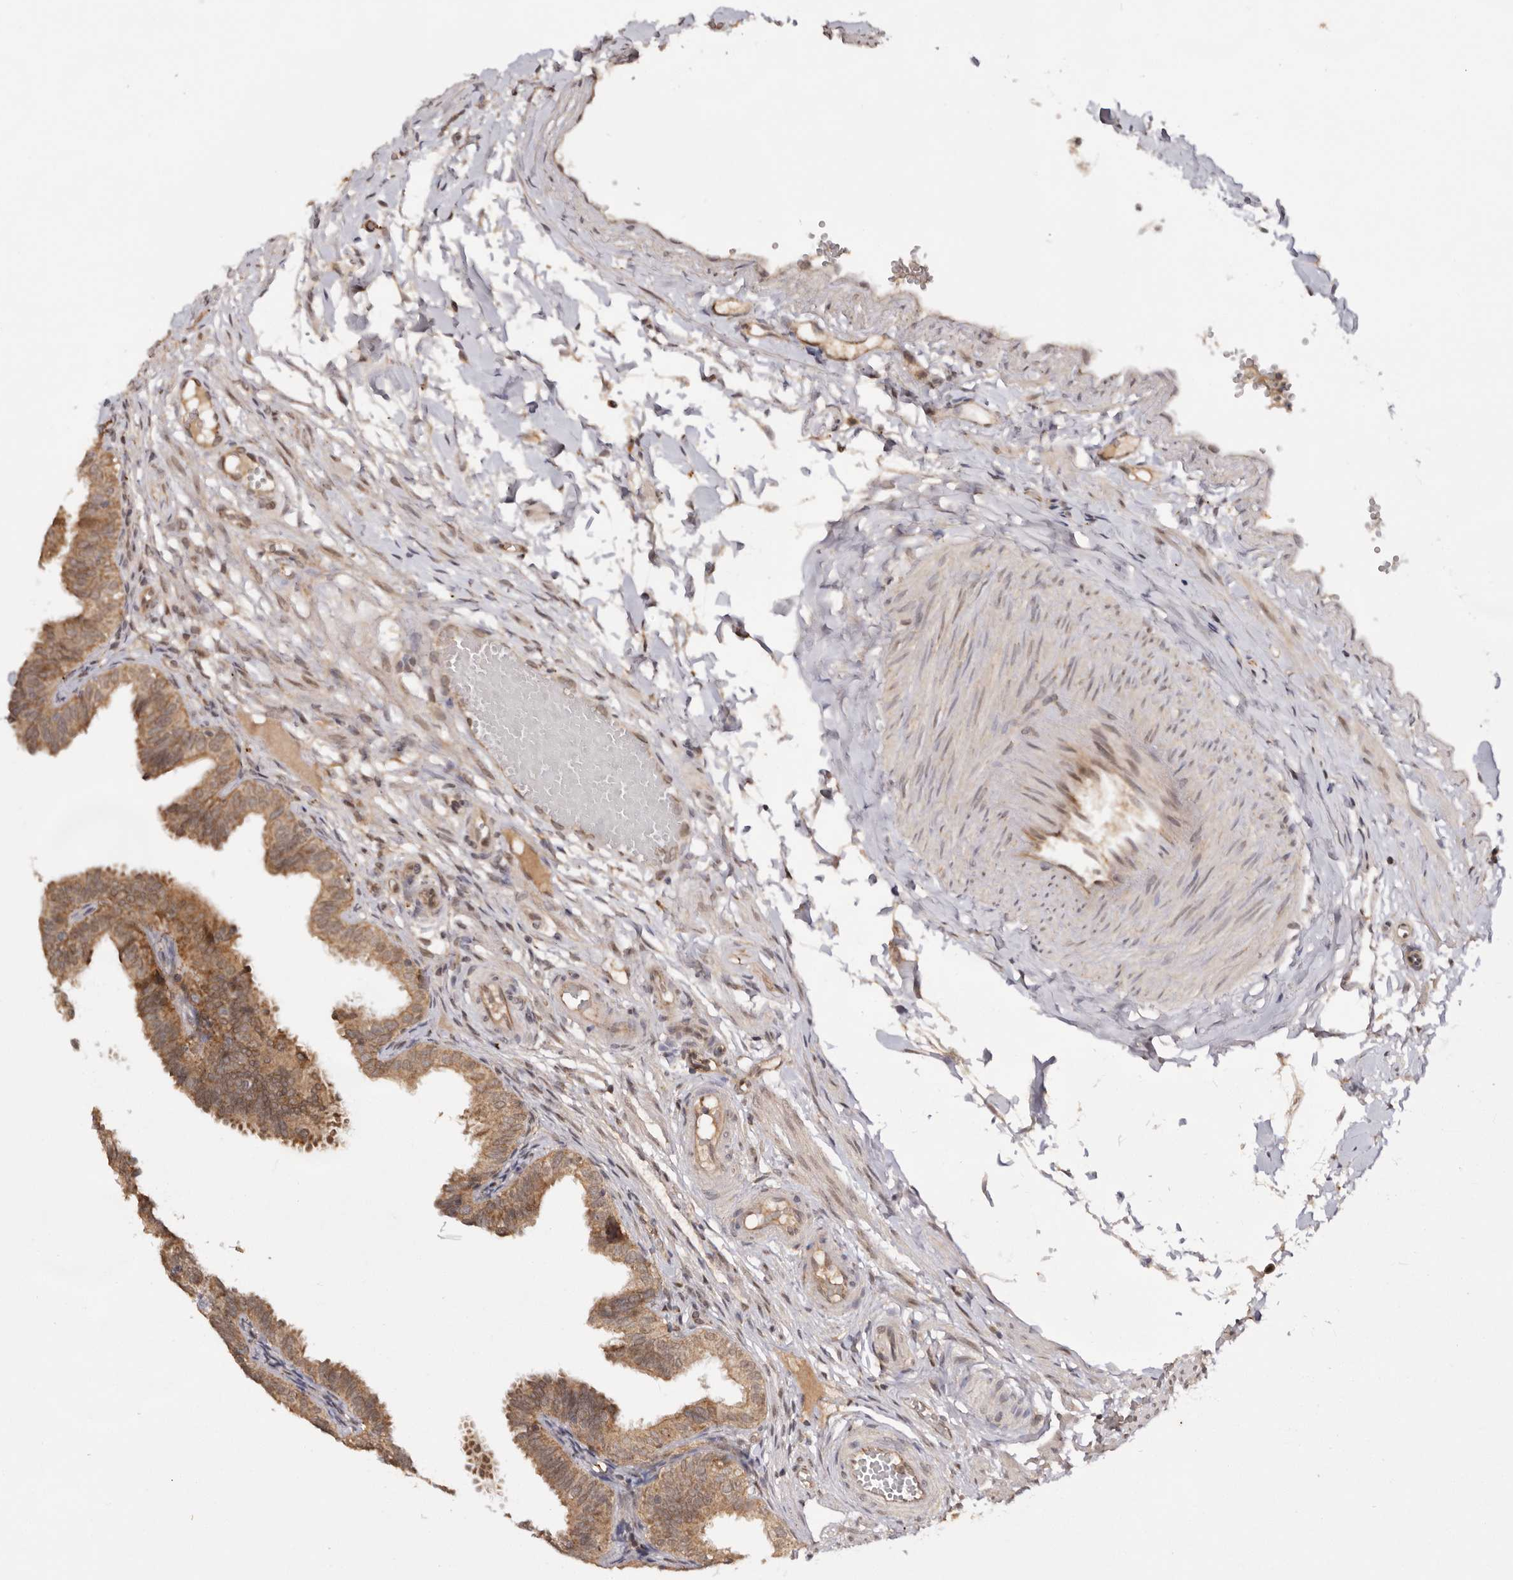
{"staining": {"intensity": "moderate", "quantity": ">75%", "location": "cytoplasmic/membranous,nuclear"}, "tissue": "fallopian tube", "cell_type": "Glandular cells", "image_type": "normal", "snomed": [{"axis": "morphology", "description": "Normal tissue, NOS"}, {"axis": "topography", "description": "Fallopian tube"}], "caption": "Unremarkable fallopian tube reveals moderate cytoplasmic/membranous,nuclear staining in approximately >75% of glandular cells.", "gene": "TARS2", "patient": {"sex": "female", "age": 35}}